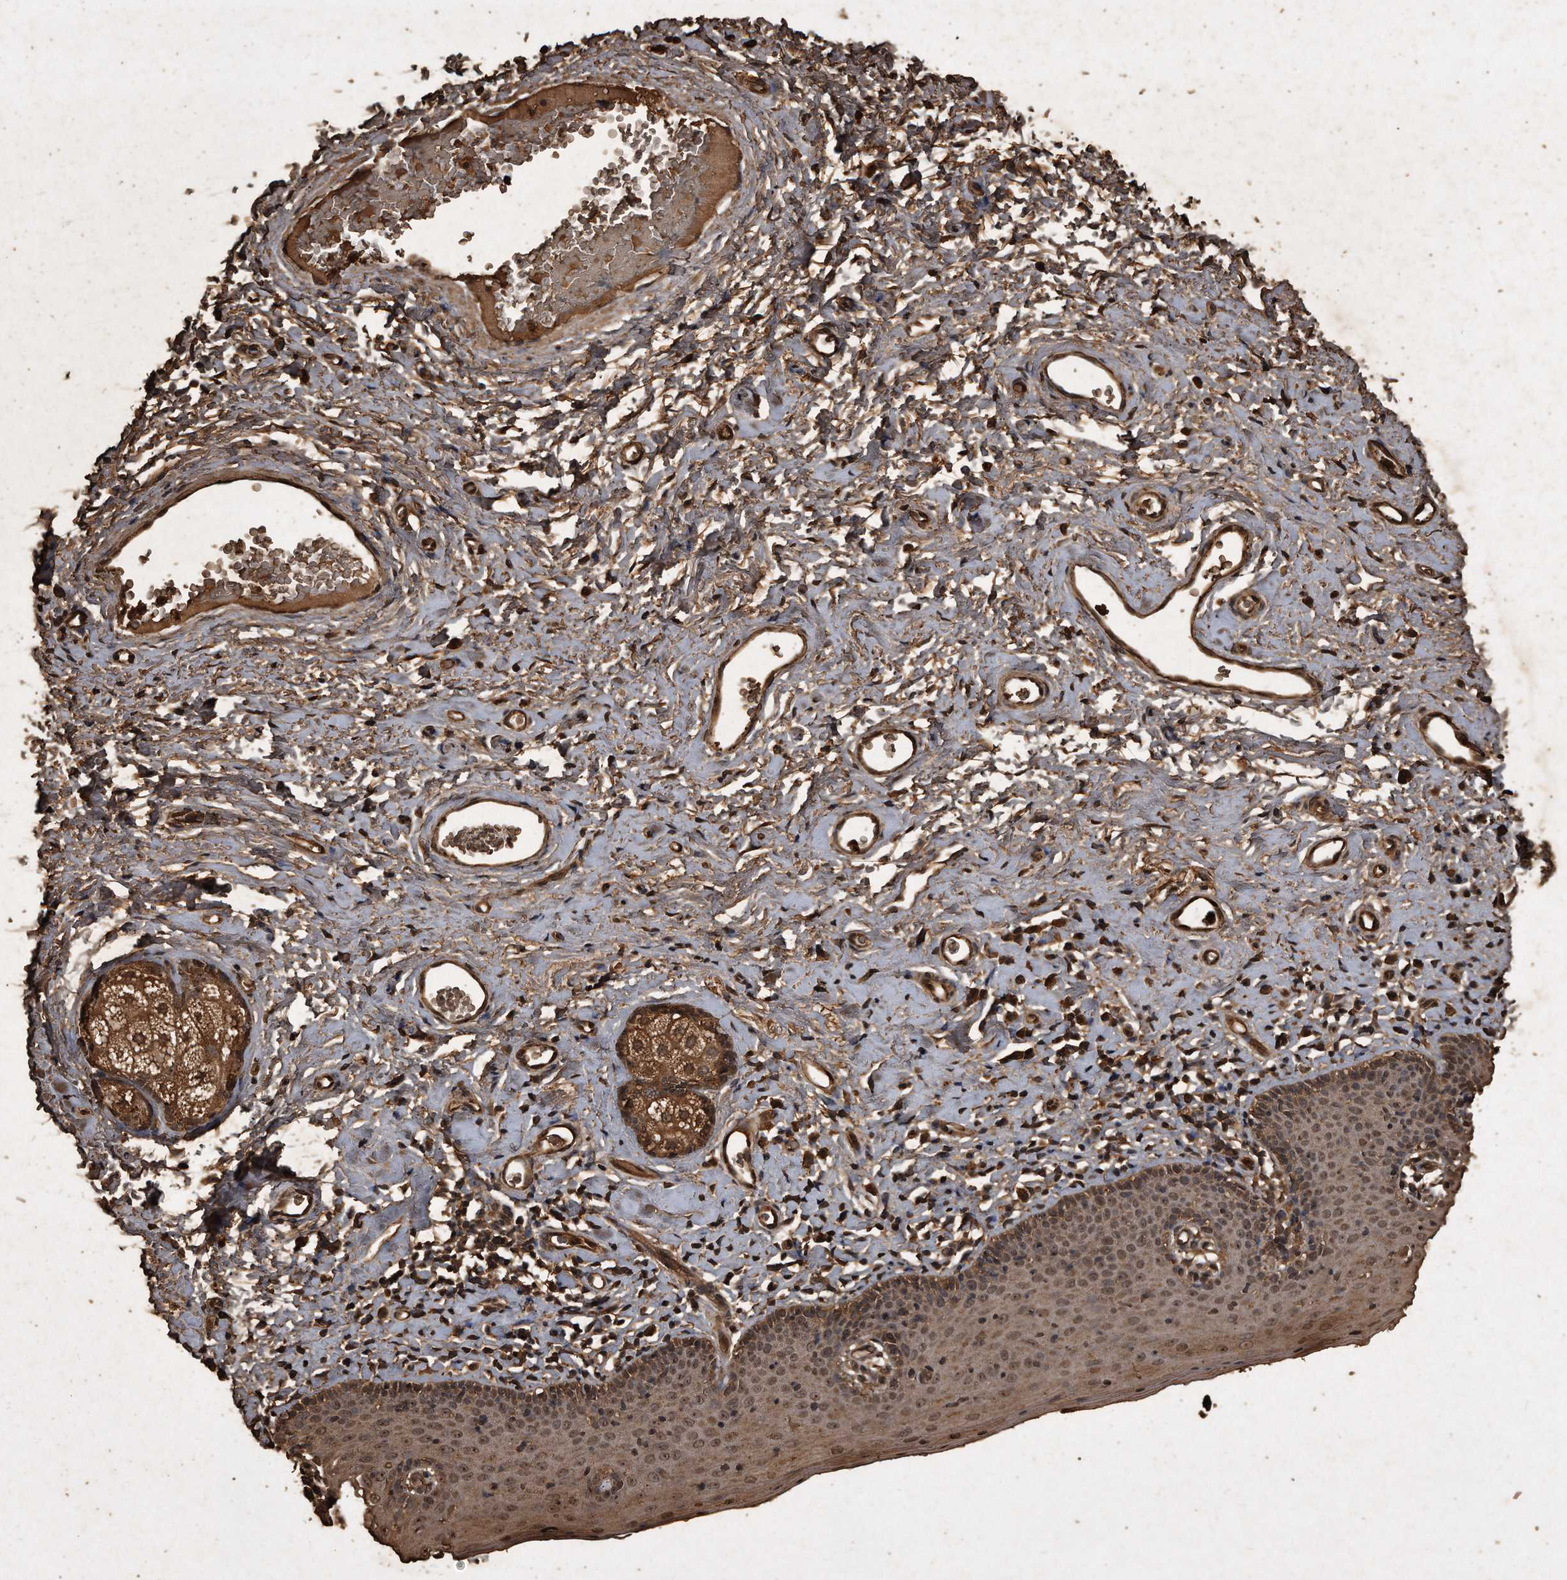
{"staining": {"intensity": "moderate", "quantity": ">75%", "location": "cytoplasmic/membranous,nuclear"}, "tissue": "skin", "cell_type": "Epidermal cells", "image_type": "normal", "snomed": [{"axis": "morphology", "description": "Normal tissue, NOS"}, {"axis": "topography", "description": "Vulva"}], "caption": "Immunohistochemistry of unremarkable human skin exhibits medium levels of moderate cytoplasmic/membranous,nuclear expression in approximately >75% of epidermal cells.", "gene": "CFLAR", "patient": {"sex": "female", "age": 66}}